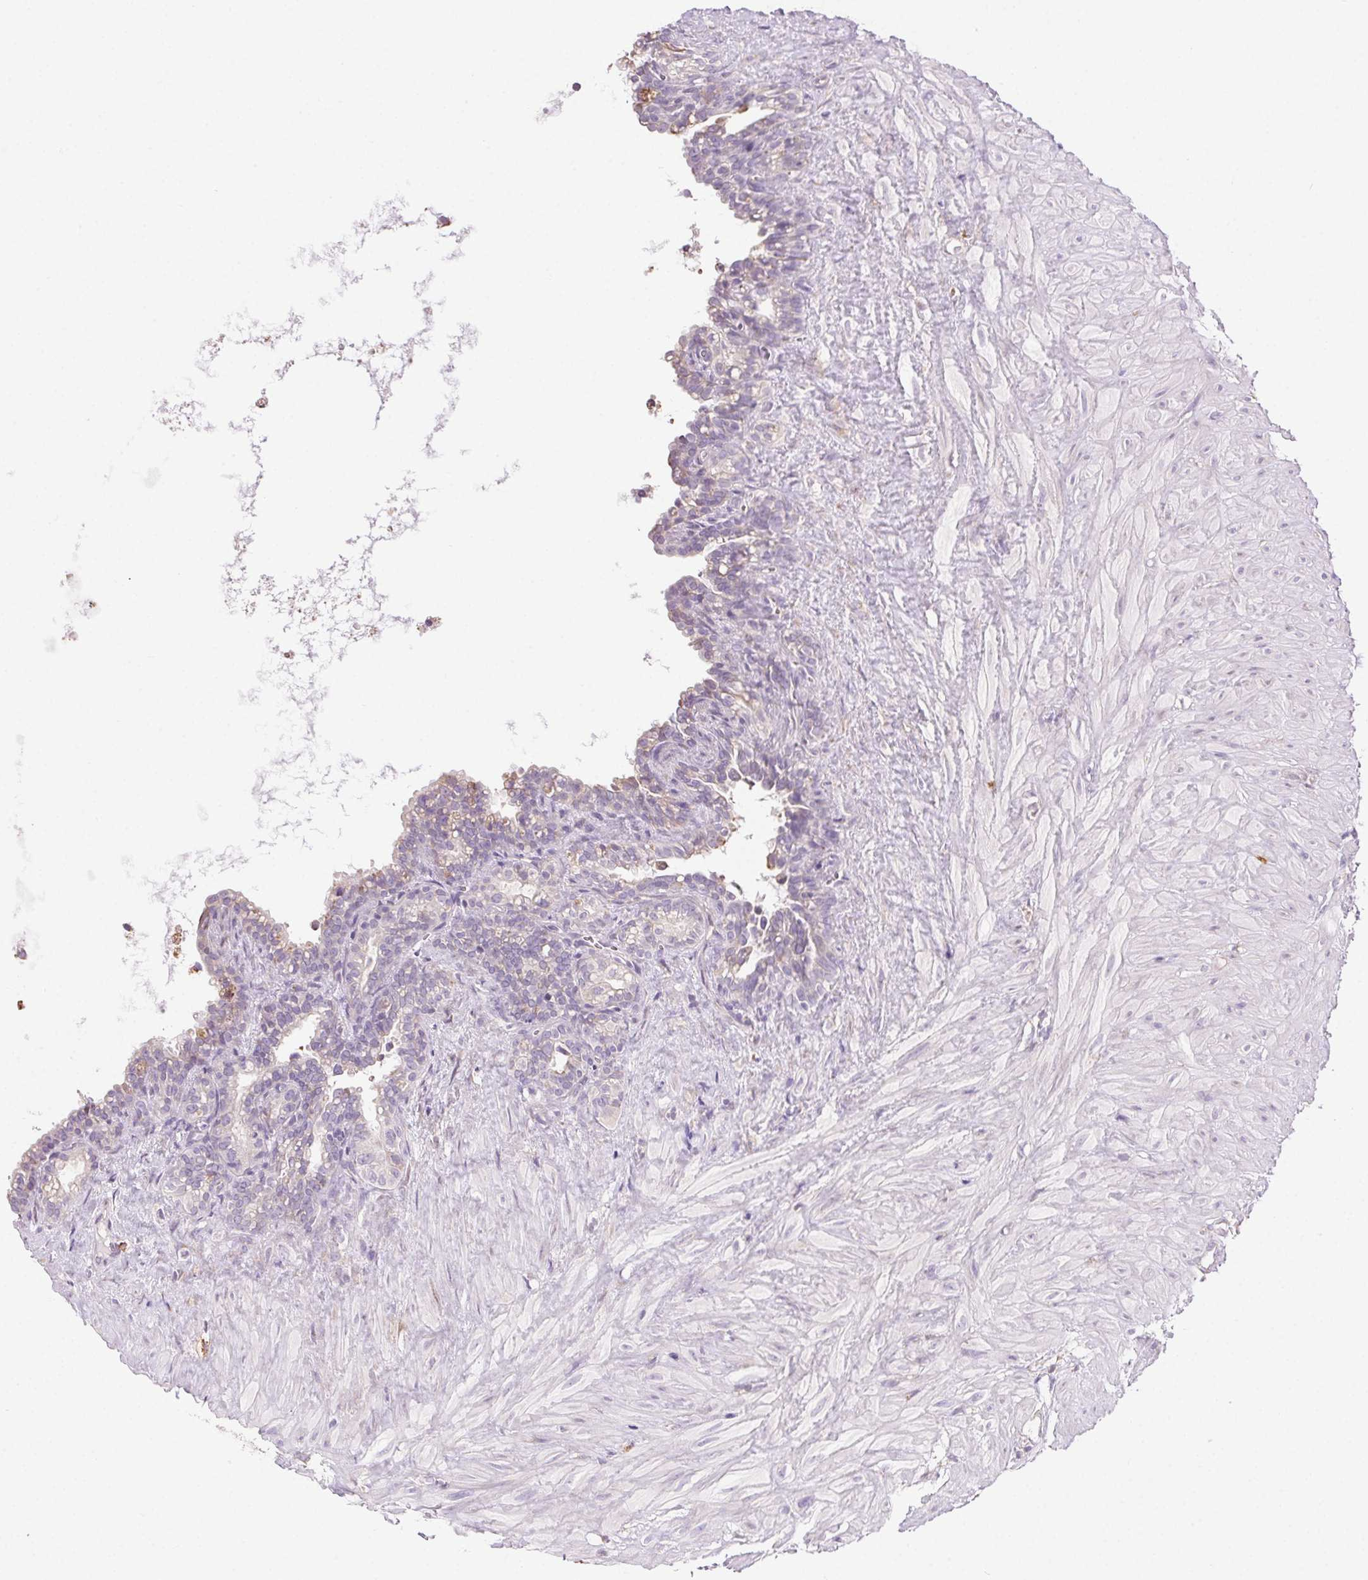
{"staining": {"intensity": "negative", "quantity": "none", "location": "none"}, "tissue": "seminal vesicle", "cell_type": "Glandular cells", "image_type": "normal", "snomed": [{"axis": "morphology", "description": "Normal tissue, NOS"}, {"axis": "topography", "description": "Seminal veicle"}], "caption": "This is a photomicrograph of immunohistochemistry staining of normal seminal vesicle, which shows no expression in glandular cells. The staining was performed using DAB (3,3'-diaminobenzidine) to visualize the protein expression in brown, while the nuclei were stained in blue with hematoxylin (Magnification: 20x).", "gene": "SNX31", "patient": {"sex": "male", "age": 76}}